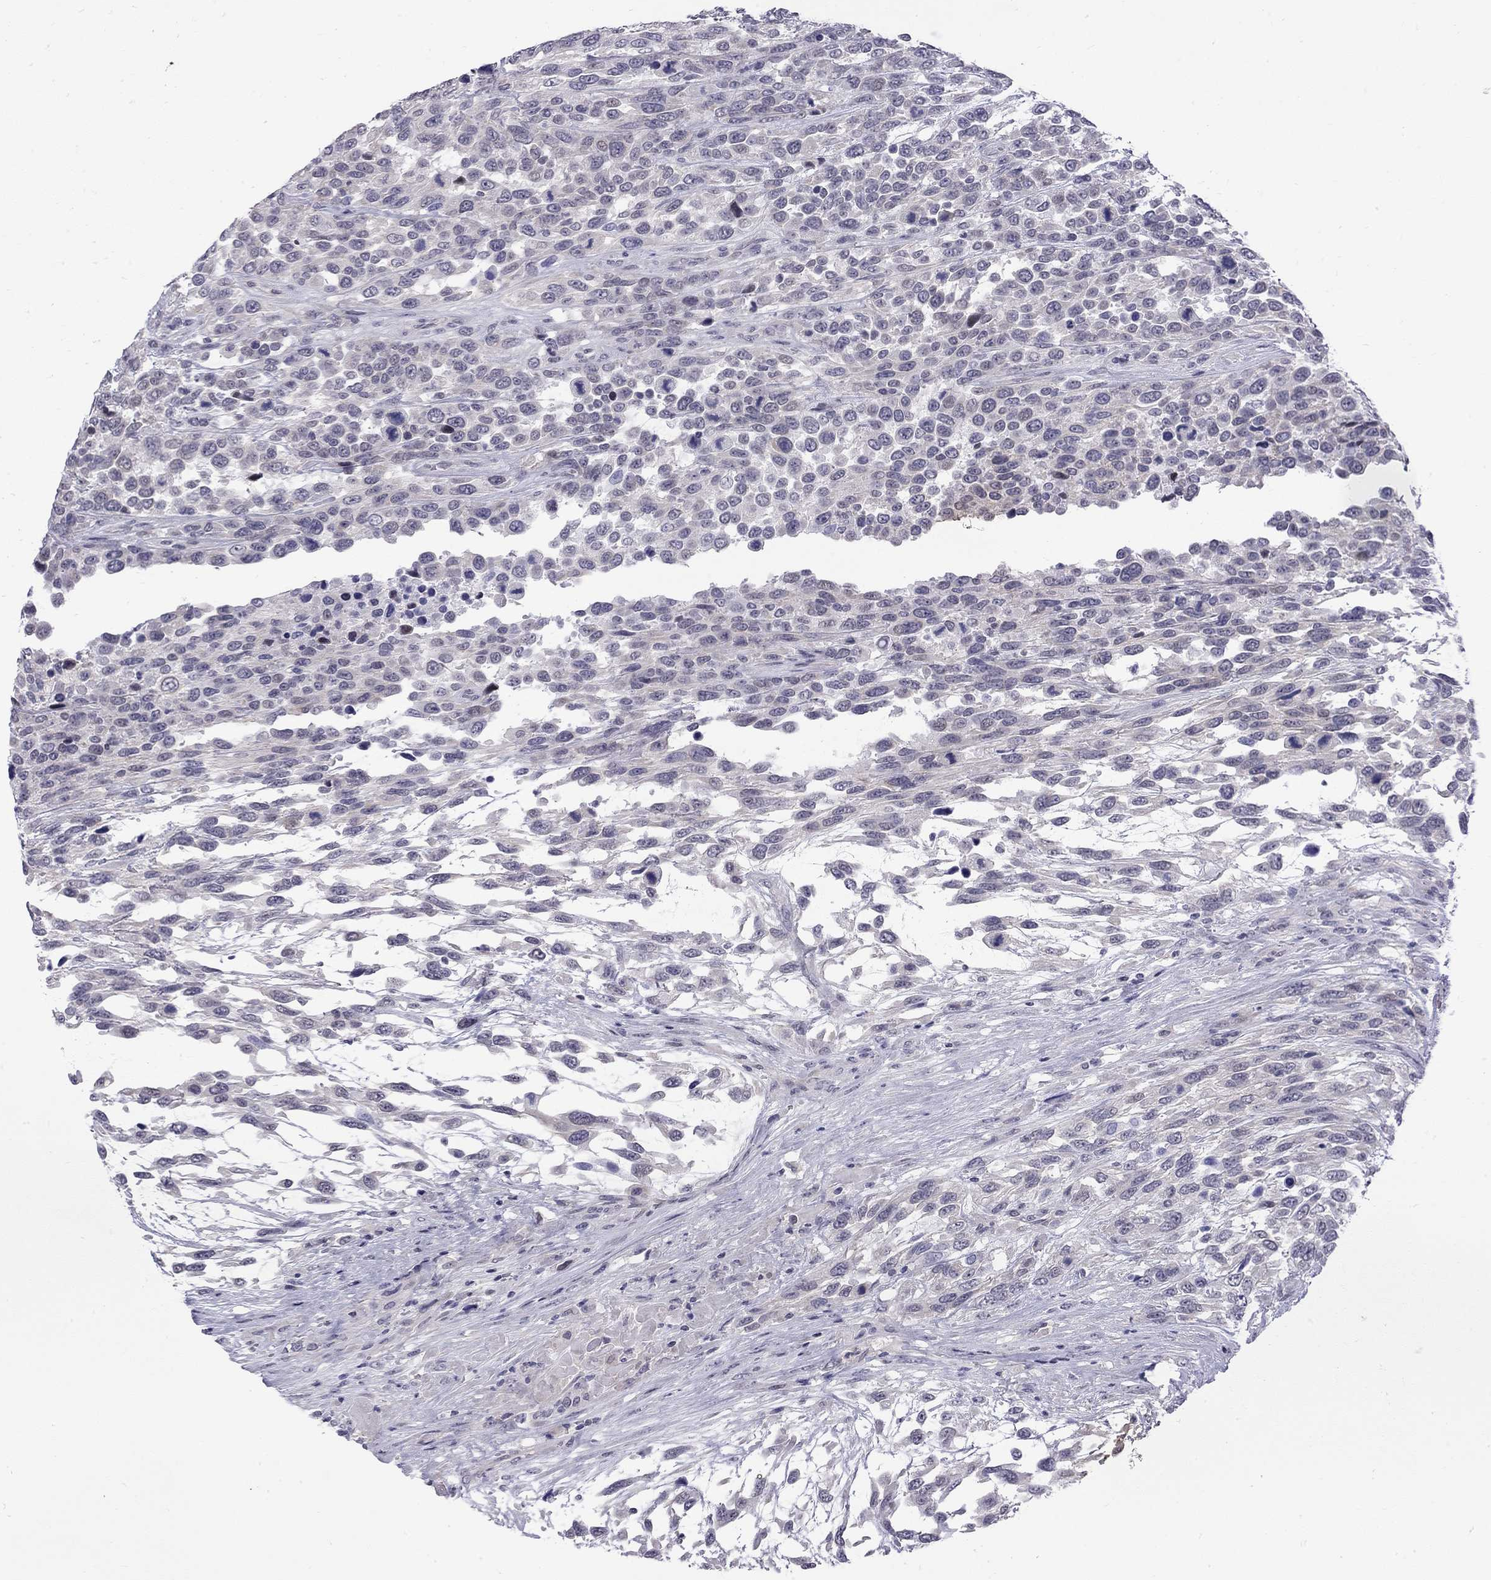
{"staining": {"intensity": "negative", "quantity": "none", "location": "none"}, "tissue": "urothelial cancer", "cell_type": "Tumor cells", "image_type": "cancer", "snomed": [{"axis": "morphology", "description": "Urothelial carcinoma, High grade"}, {"axis": "topography", "description": "Urinary bladder"}], "caption": "Immunohistochemistry (IHC) histopathology image of human urothelial carcinoma (high-grade) stained for a protein (brown), which exhibits no staining in tumor cells.", "gene": "RTL9", "patient": {"sex": "female", "age": 70}}